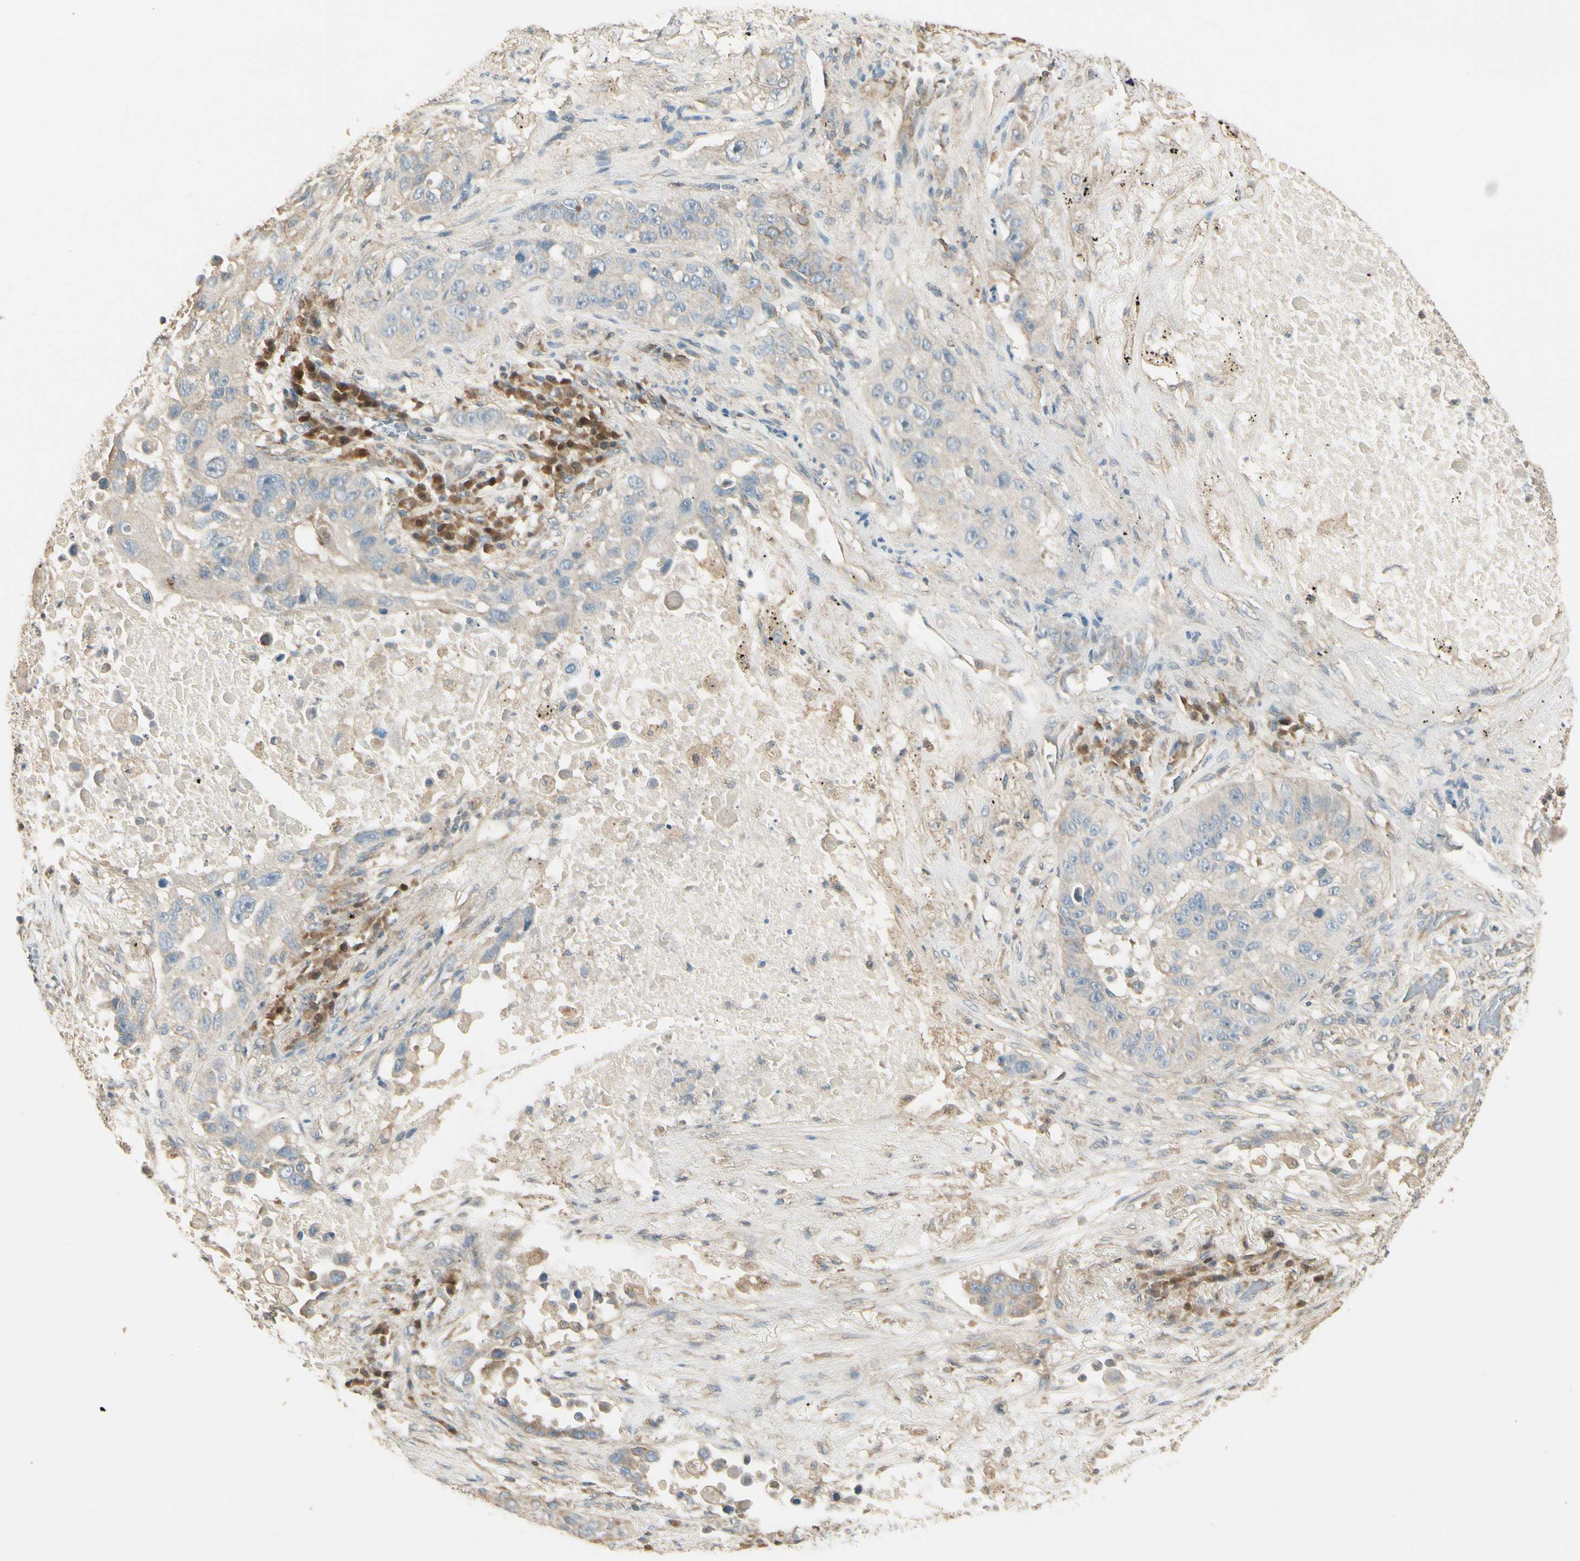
{"staining": {"intensity": "negative", "quantity": "none", "location": "none"}, "tissue": "lung cancer", "cell_type": "Tumor cells", "image_type": "cancer", "snomed": [{"axis": "morphology", "description": "Squamous cell carcinoma, NOS"}, {"axis": "topography", "description": "Lung"}], "caption": "Micrograph shows no significant protein expression in tumor cells of lung cancer.", "gene": "PLXNA1", "patient": {"sex": "male", "age": 57}}